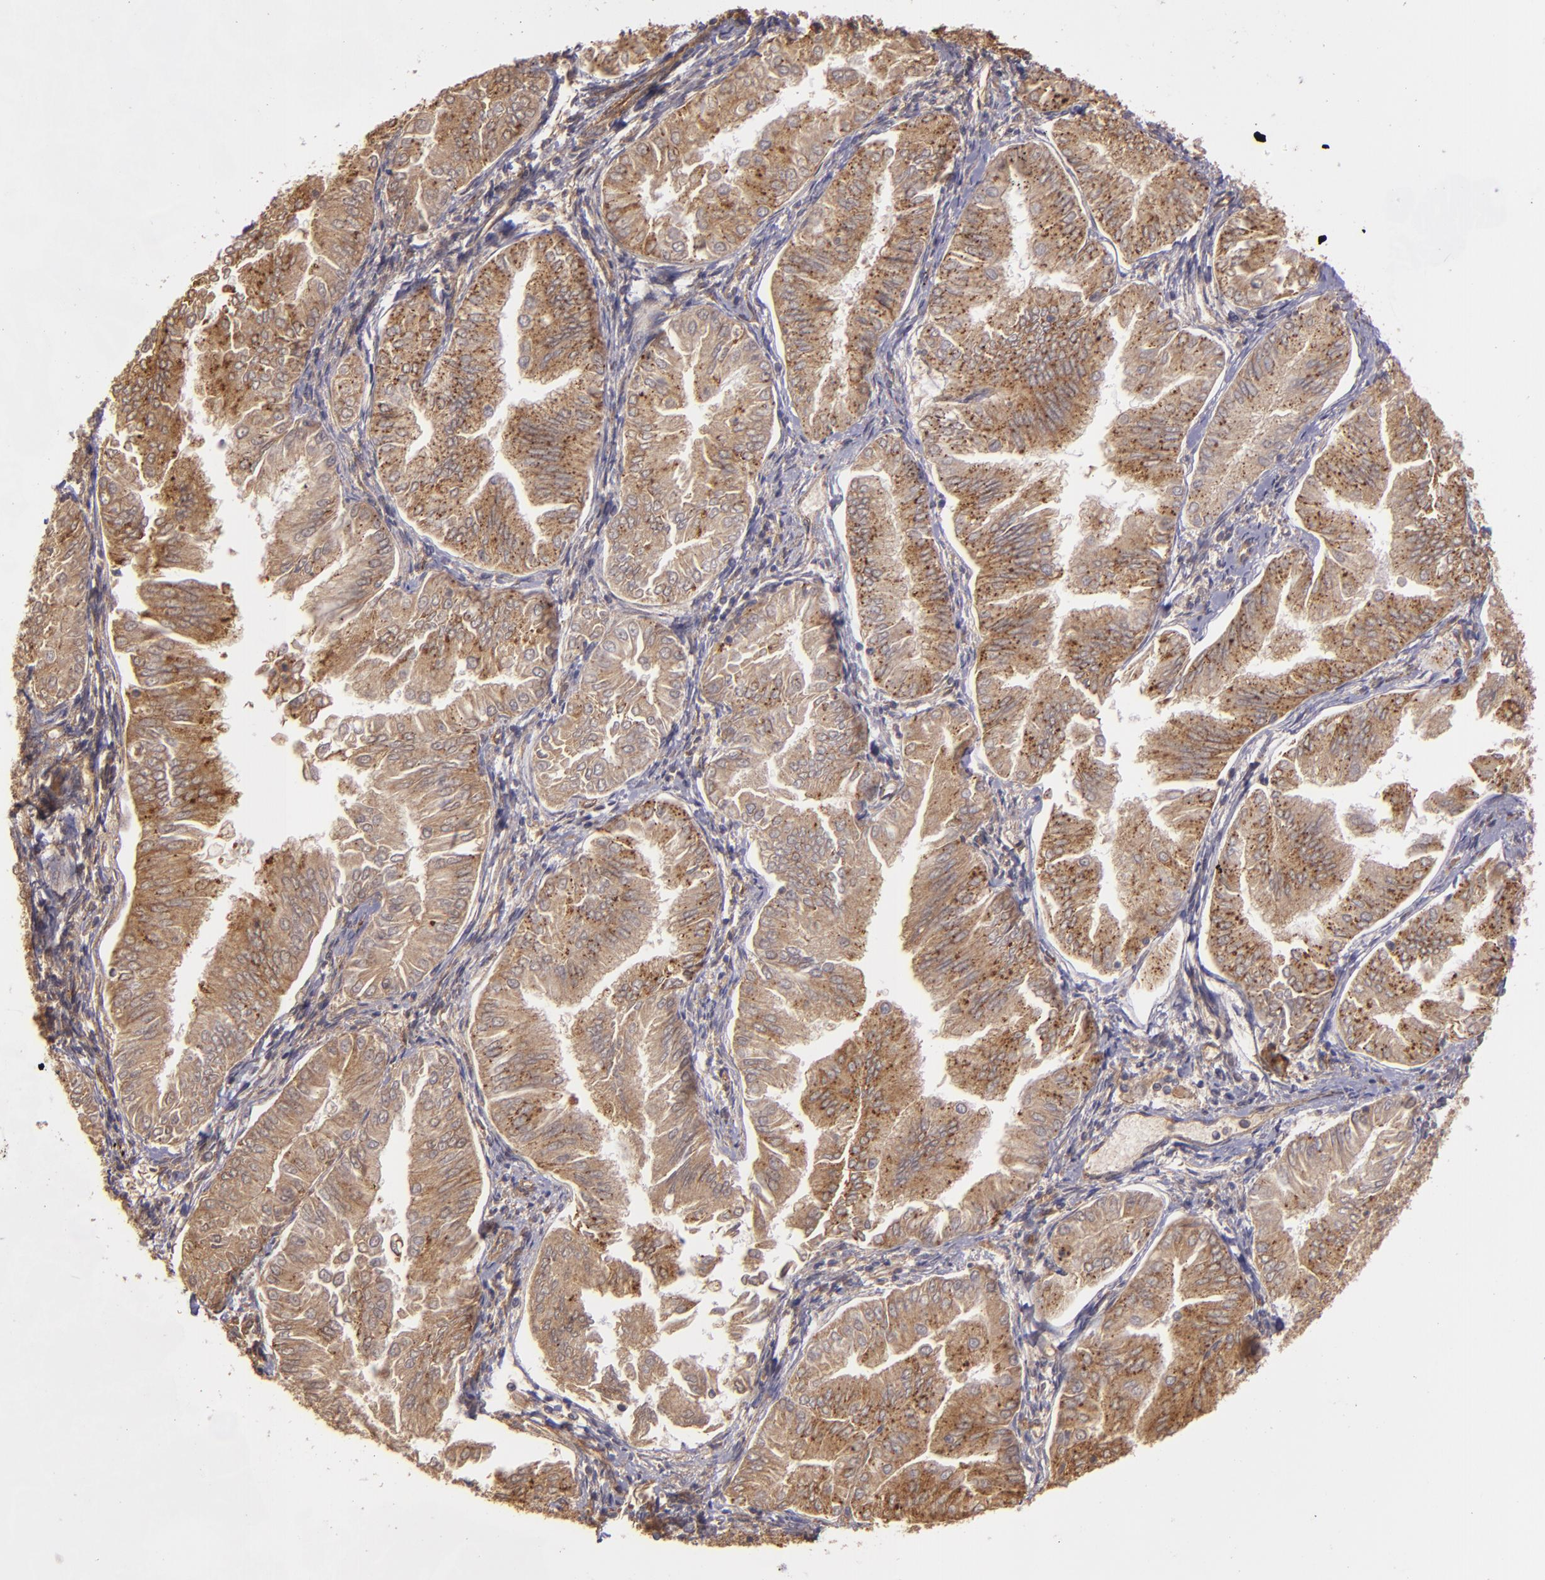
{"staining": {"intensity": "strong", "quantity": ">75%", "location": "cytoplasmic/membranous"}, "tissue": "endometrial cancer", "cell_type": "Tumor cells", "image_type": "cancer", "snomed": [{"axis": "morphology", "description": "Adenocarcinoma, NOS"}, {"axis": "topography", "description": "Endometrium"}], "caption": "This is an image of immunohistochemistry (IHC) staining of endometrial cancer (adenocarcinoma), which shows strong expression in the cytoplasmic/membranous of tumor cells.", "gene": "ECE1", "patient": {"sex": "female", "age": 53}}